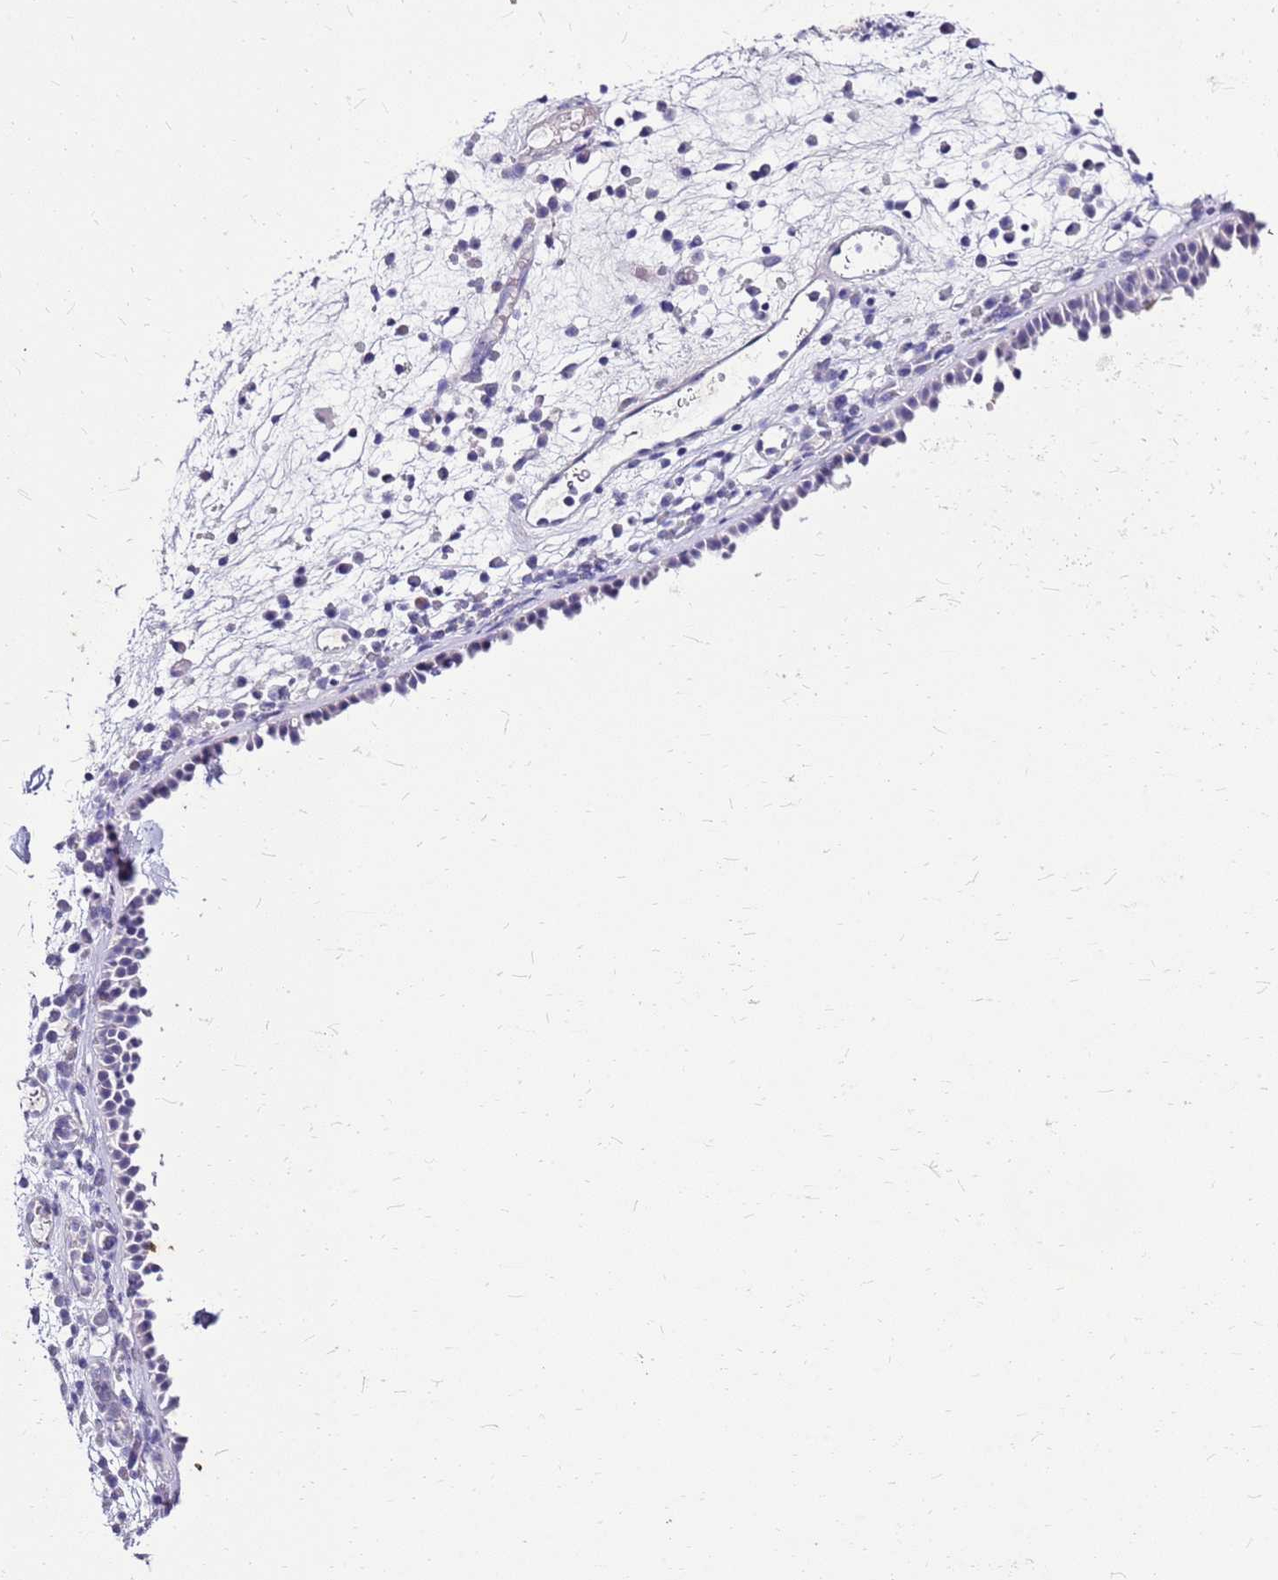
{"staining": {"intensity": "negative", "quantity": "none", "location": "none"}, "tissue": "nasopharynx", "cell_type": "Respiratory epithelial cells", "image_type": "normal", "snomed": [{"axis": "morphology", "description": "Normal tissue, NOS"}, {"axis": "morphology", "description": "Inflammation, NOS"}, {"axis": "morphology", "description": "Malignant melanoma, Metastatic site"}, {"axis": "topography", "description": "Nasopharynx"}], "caption": "A histopathology image of nasopharynx stained for a protein demonstrates no brown staining in respiratory epithelial cells. (DAB immunohistochemistry, high magnification).", "gene": "DCDC2B", "patient": {"sex": "male", "age": 70}}